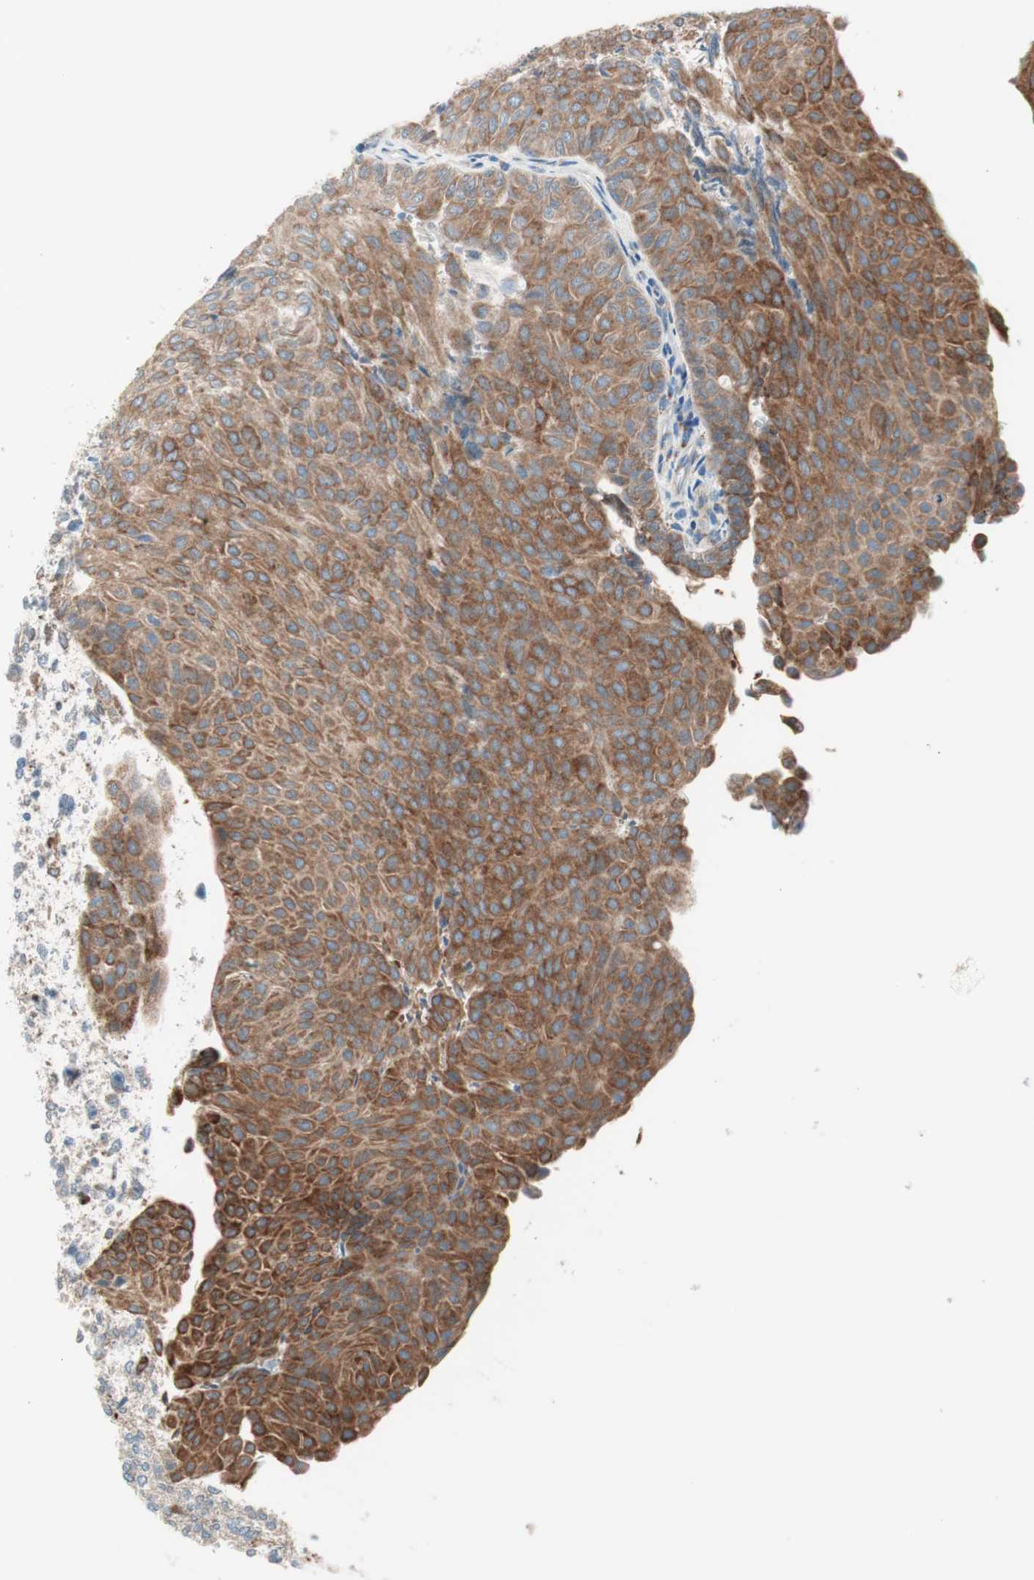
{"staining": {"intensity": "moderate", "quantity": ">75%", "location": "cytoplasmic/membranous"}, "tissue": "urothelial cancer", "cell_type": "Tumor cells", "image_type": "cancer", "snomed": [{"axis": "morphology", "description": "Urothelial carcinoma, Low grade"}, {"axis": "topography", "description": "Urinary bladder"}], "caption": "Moderate cytoplasmic/membranous expression for a protein is appreciated in approximately >75% of tumor cells of low-grade urothelial carcinoma using immunohistochemistry.", "gene": "P4HTM", "patient": {"sex": "male", "age": 78}}